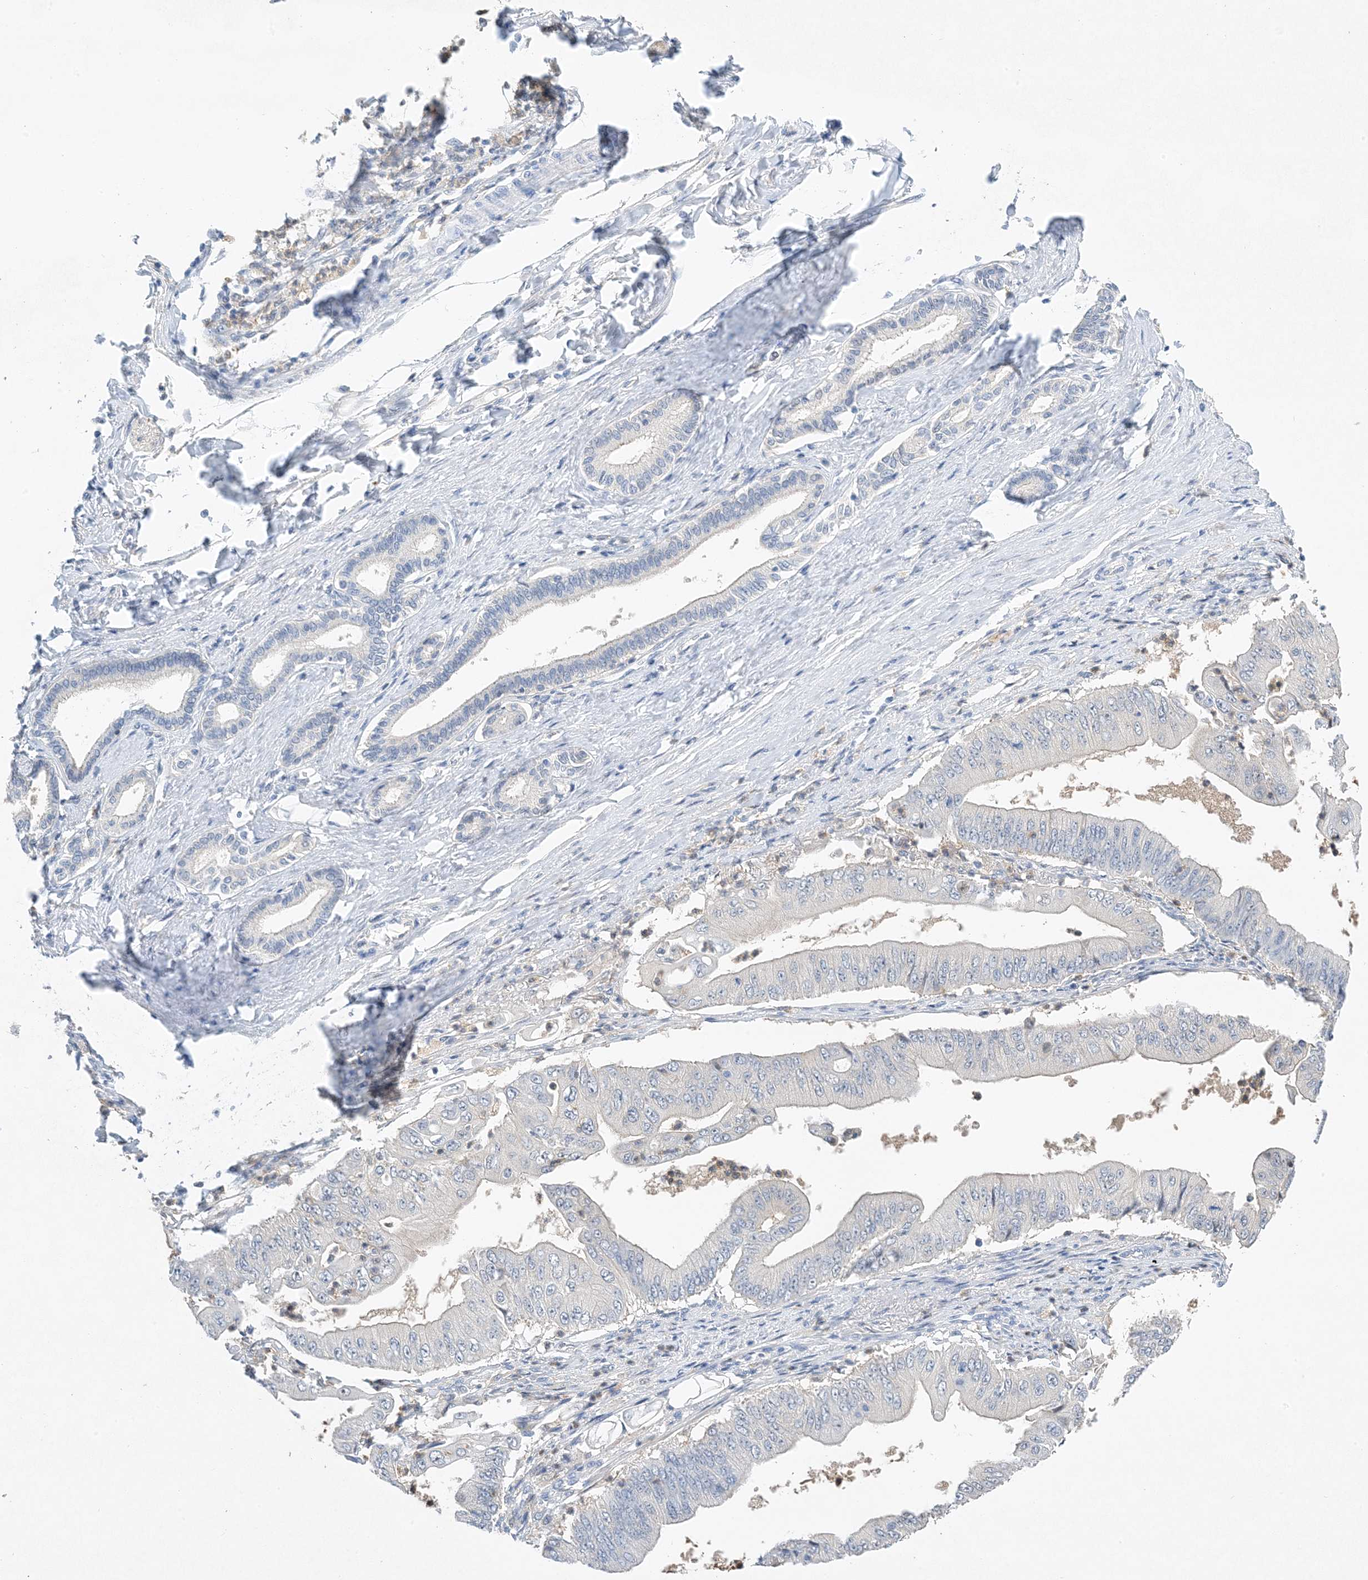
{"staining": {"intensity": "negative", "quantity": "none", "location": "none"}, "tissue": "pancreatic cancer", "cell_type": "Tumor cells", "image_type": "cancer", "snomed": [{"axis": "morphology", "description": "Adenocarcinoma, NOS"}, {"axis": "topography", "description": "Pancreas"}], "caption": "High magnification brightfield microscopy of adenocarcinoma (pancreatic) stained with DAB (3,3'-diaminobenzidine) (brown) and counterstained with hematoxylin (blue): tumor cells show no significant positivity.", "gene": "KIFBP", "patient": {"sex": "female", "age": 77}}